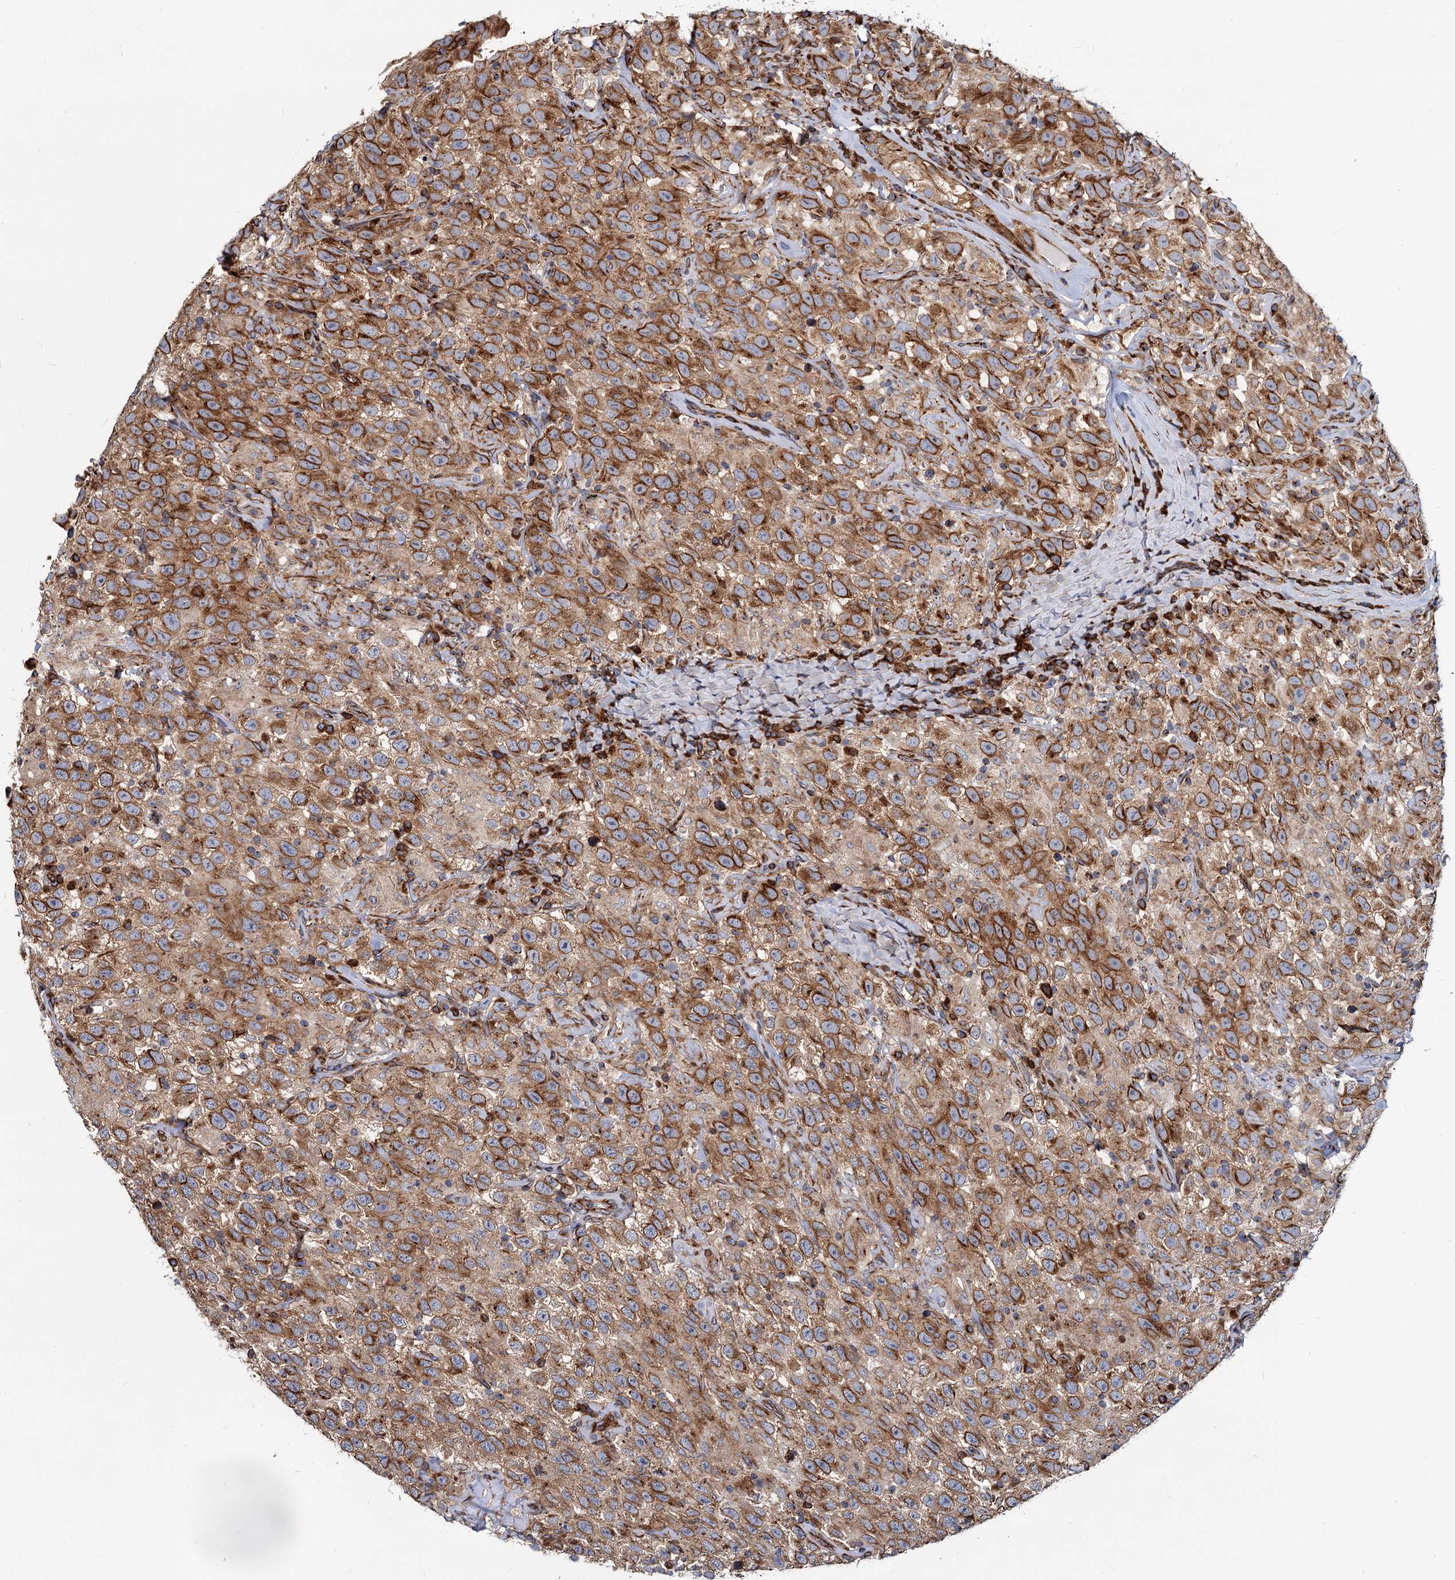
{"staining": {"intensity": "moderate", "quantity": ">75%", "location": "cytoplasmic/membranous"}, "tissue": "testis cancer", "cell_type": "Tumor cells", "image_type": "cancer", "snomed": [{"axis": "morphology", "description": "Seminoma, NOS"}, {"axis": "topography", "description": "Testis"}], "caption": "The immunohistochemical stain labels moderate cytoplasmic/membranous staining in tumor cells of testis cancer tissue.", "gene": "PSEN1", "patient": {"sex": "male", "age": 41}}